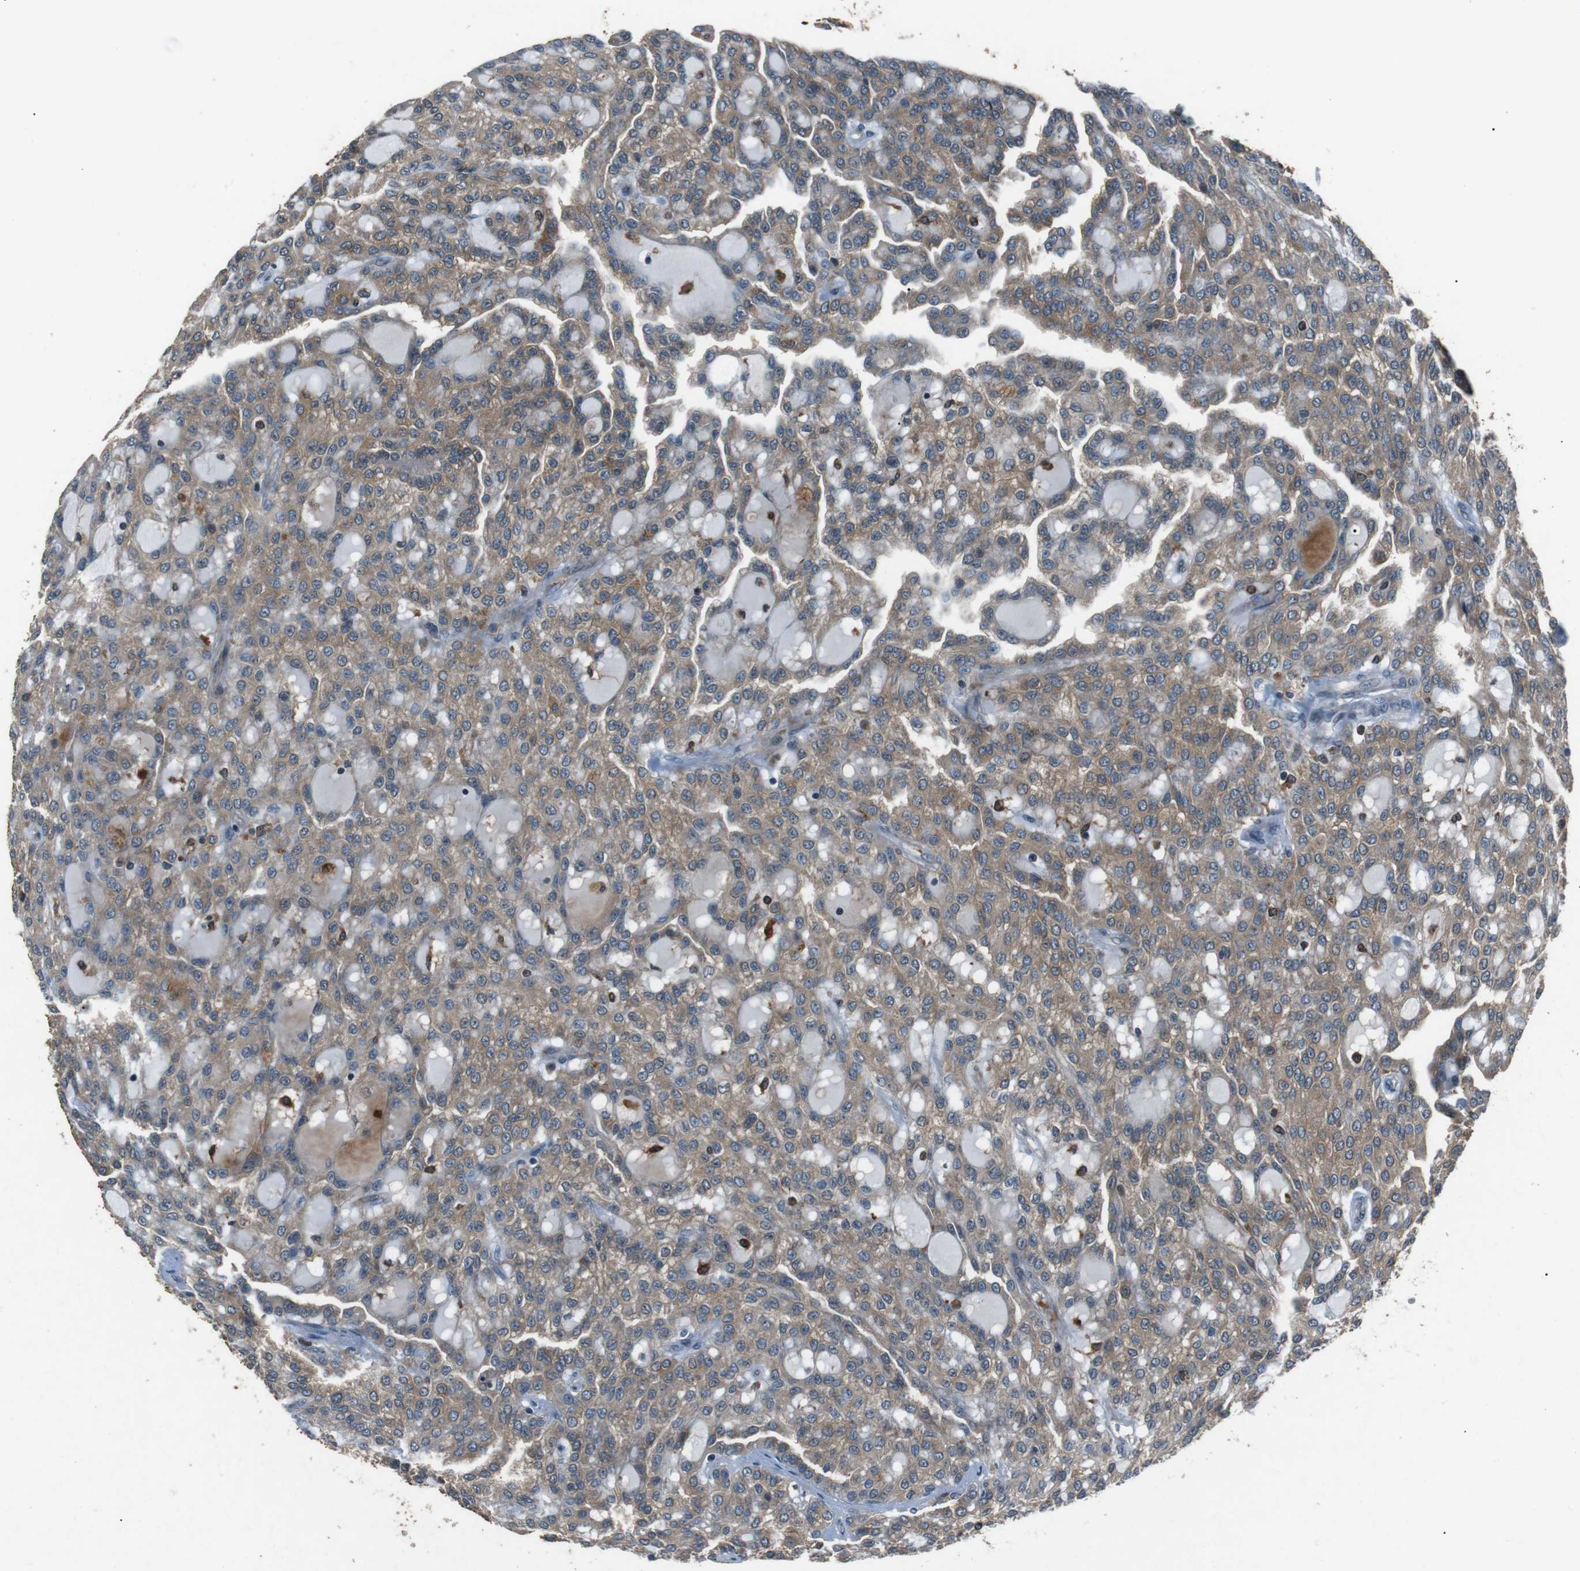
{"staining": {"intensity": "moderate", "quantity": "25%-75%", "location": "cytoplasmic/membranous"}, "tissue": "renal cancer", "cell_type": "Tumor cells", "image_type": "cancer", "snomed": [{"axis": "morphology", "description": "Adenocarcinoma, NOS"}, {"axis": "topography", "description": "Kidney"}], "caption": "Human renal adenocarcinoma stained with a protein marker reveals moderate staining in tumor cells.", "gene": "NEK7", "patient": {"sex": "male", "age": 63}}